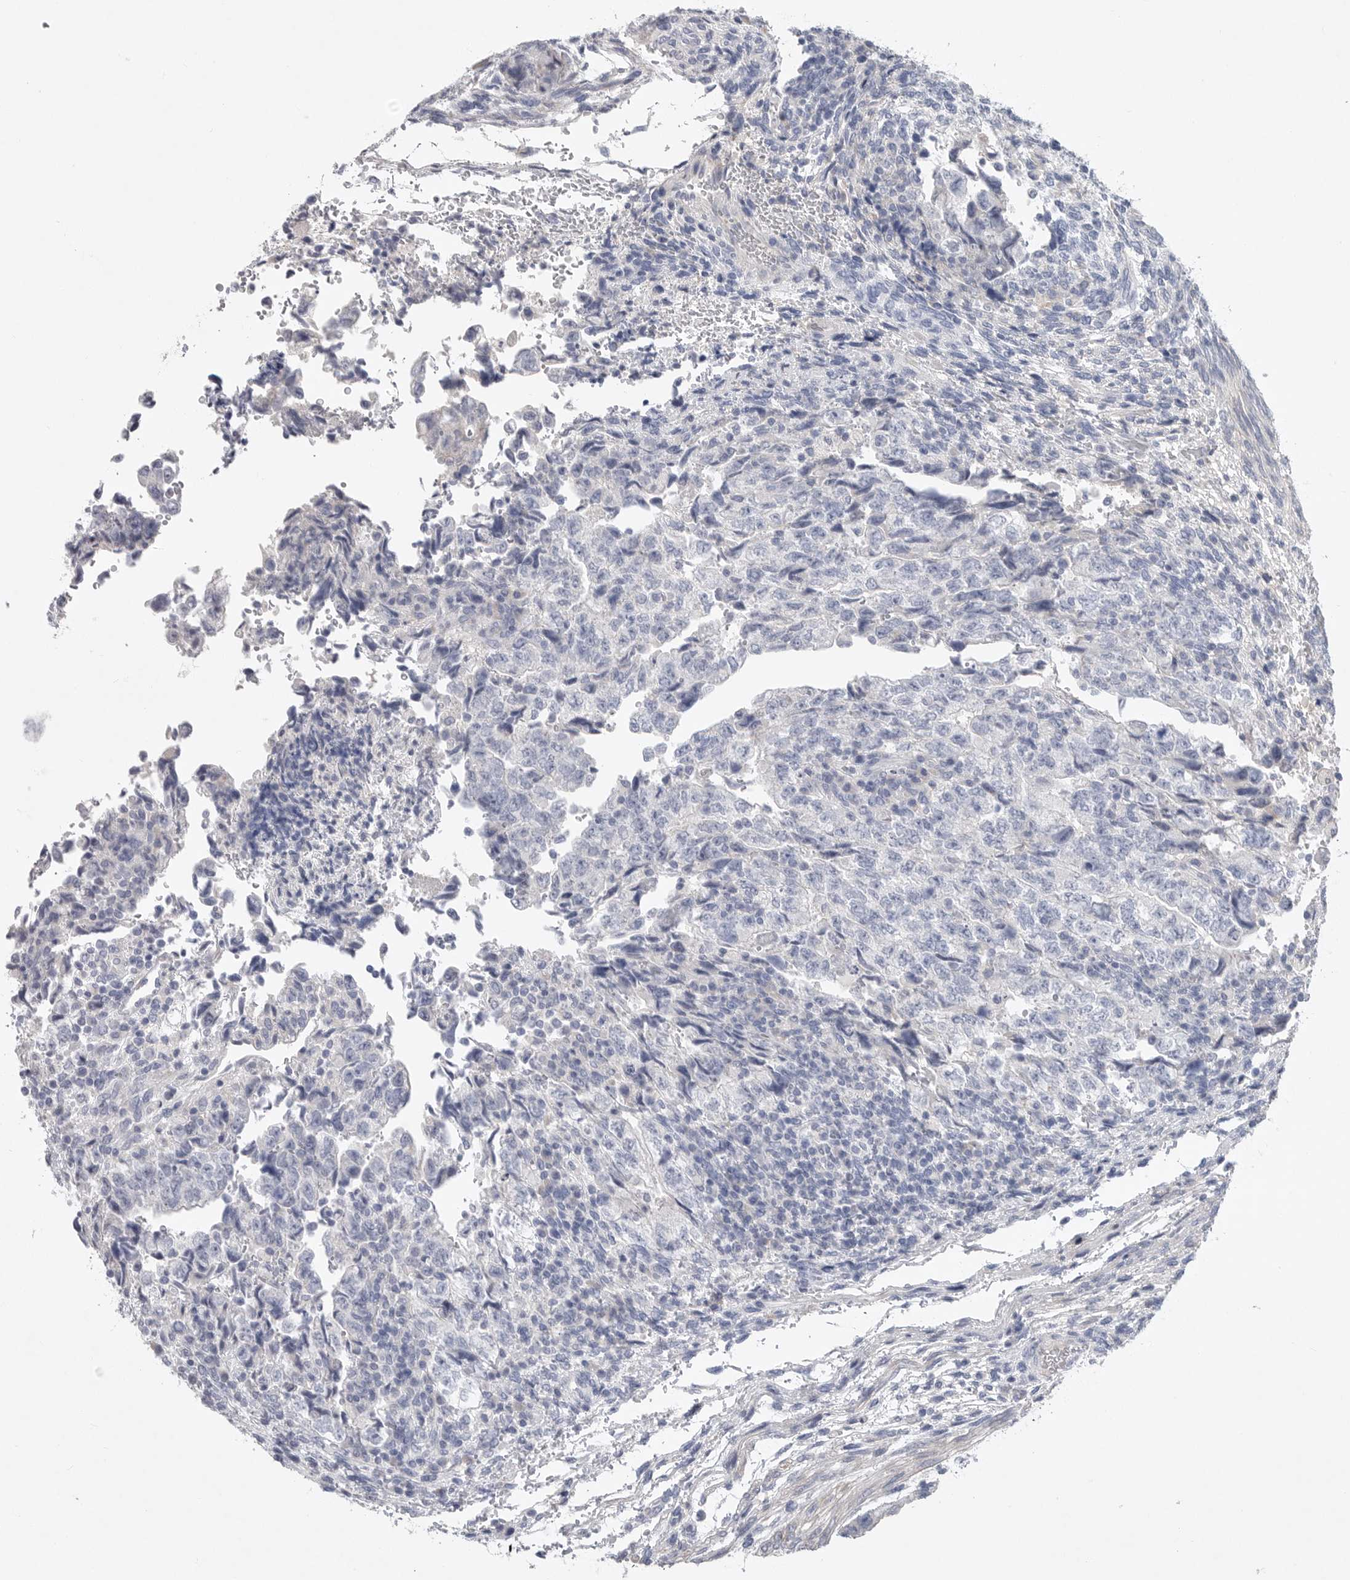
{"staining": {"intensity": "negative", "quantity": "none", "location": "none"}, "tissue": "testis cancer", "cell_type": "Tumor cells", "image_type": "cancer", "snomed": [{"axis": "morphology", "description": "Normal tissue, NOS"}, {"axis": "morphology", "description": "Carcinoma, Embryonal, NOS"}, {"axis": "topography", "description": "Testis"}], "caption": "An immunohistochemistry image of testis embryonal carcinoma is shown. There is no staining in tumor cells of testis embryonal carcinoma.", "gene": "CAMK2B", "patient": {"sex": "male", "age": 36}}